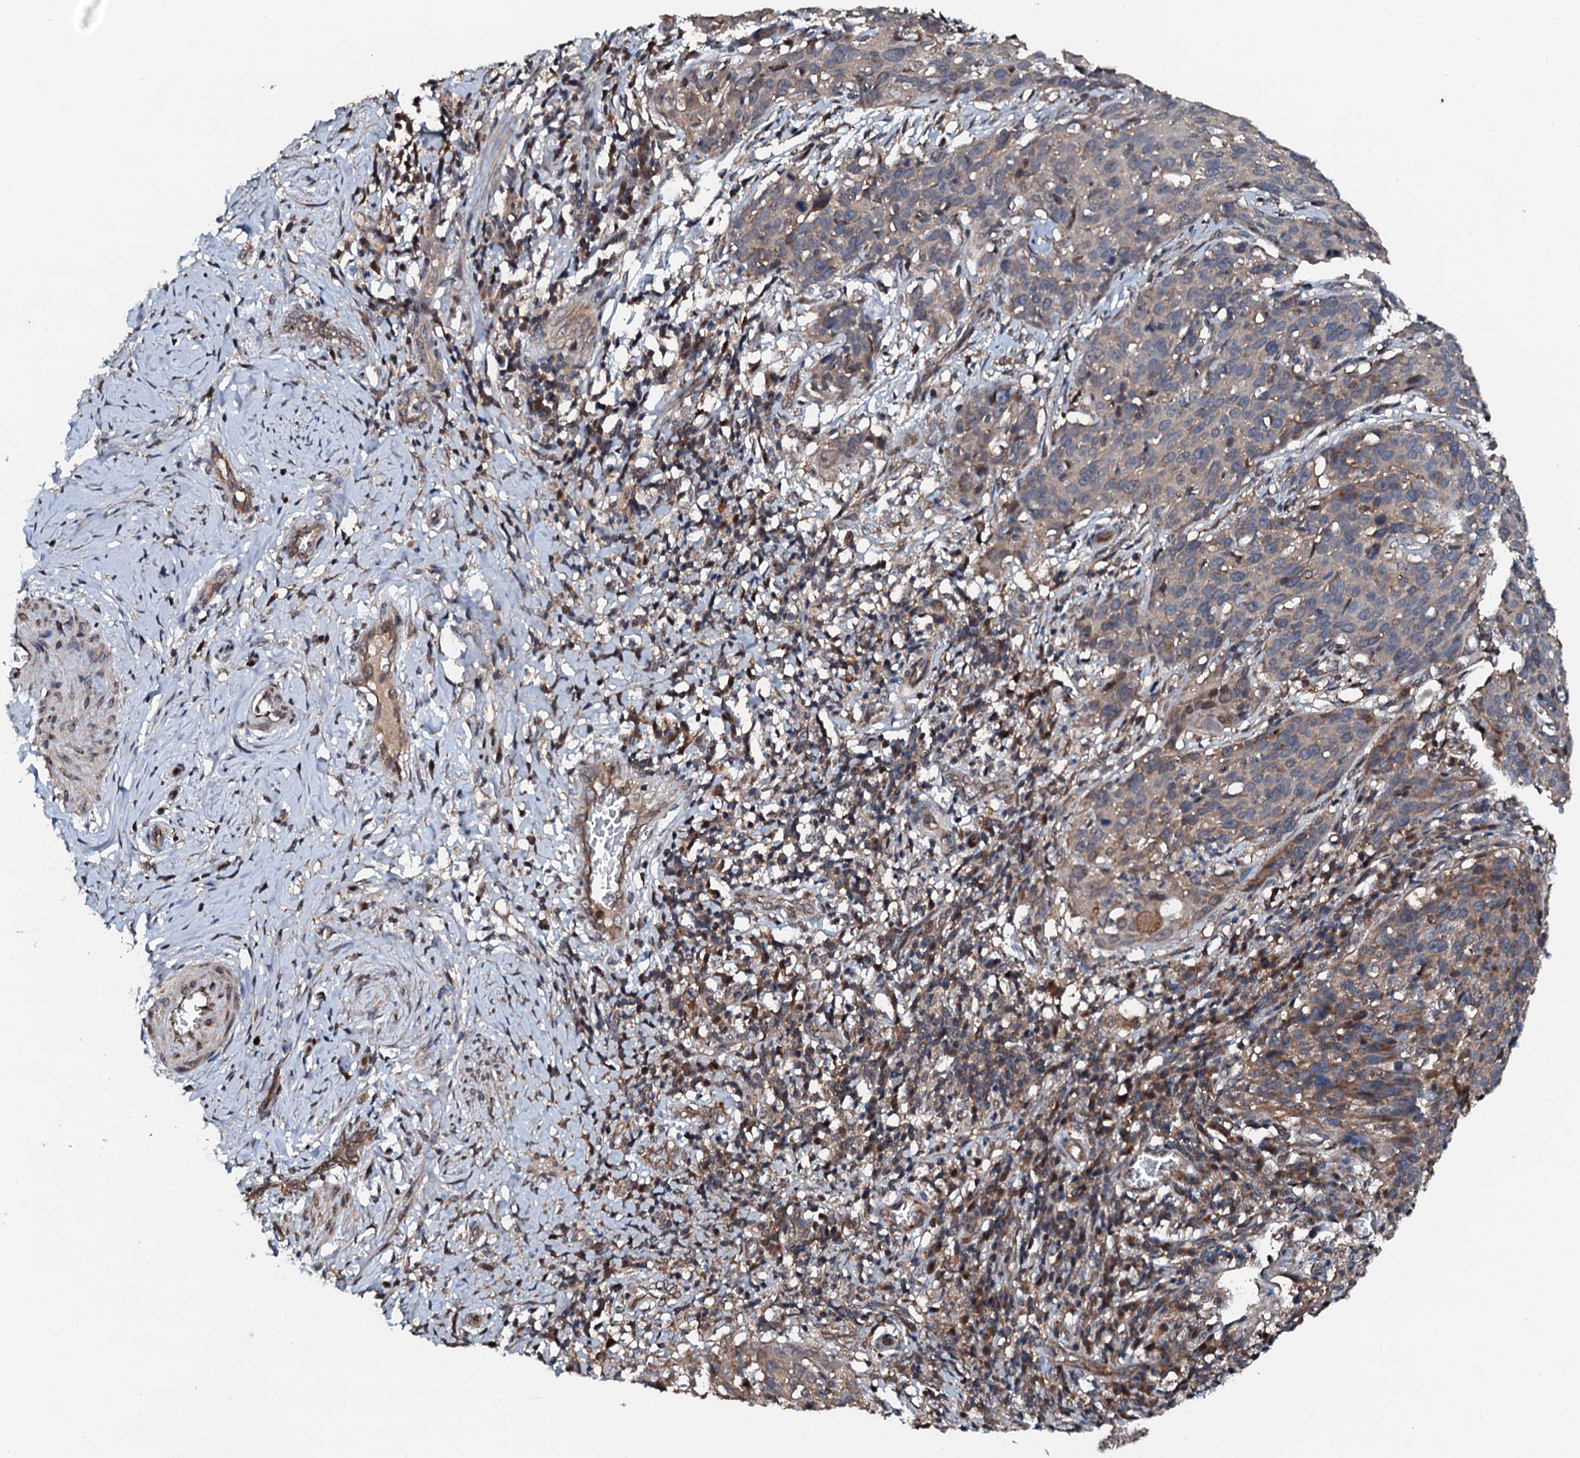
{"staining": {"intensity": "weak", "quantity": "25%-75%", "location": "cytoplasmic/membranous"}, "tissue": "cervical cancer", "cell_type": "Tumor cells", "image_type": "cancer", "snomed": [{"axis": "morphology", "description": "Squamous cell carcinoma, NOS"}, {"axis": "topography", "description": "Cervix"}], "caption": "Squamous cell carcinoma (cervical) tissue exhibits weak cytoplasmic/membranous expression in about 25%-75% of tumor cells Nuclei are stained in blue.", "gene": "FLYWCH1", "patient": {"sex": "female", "age": 50}}